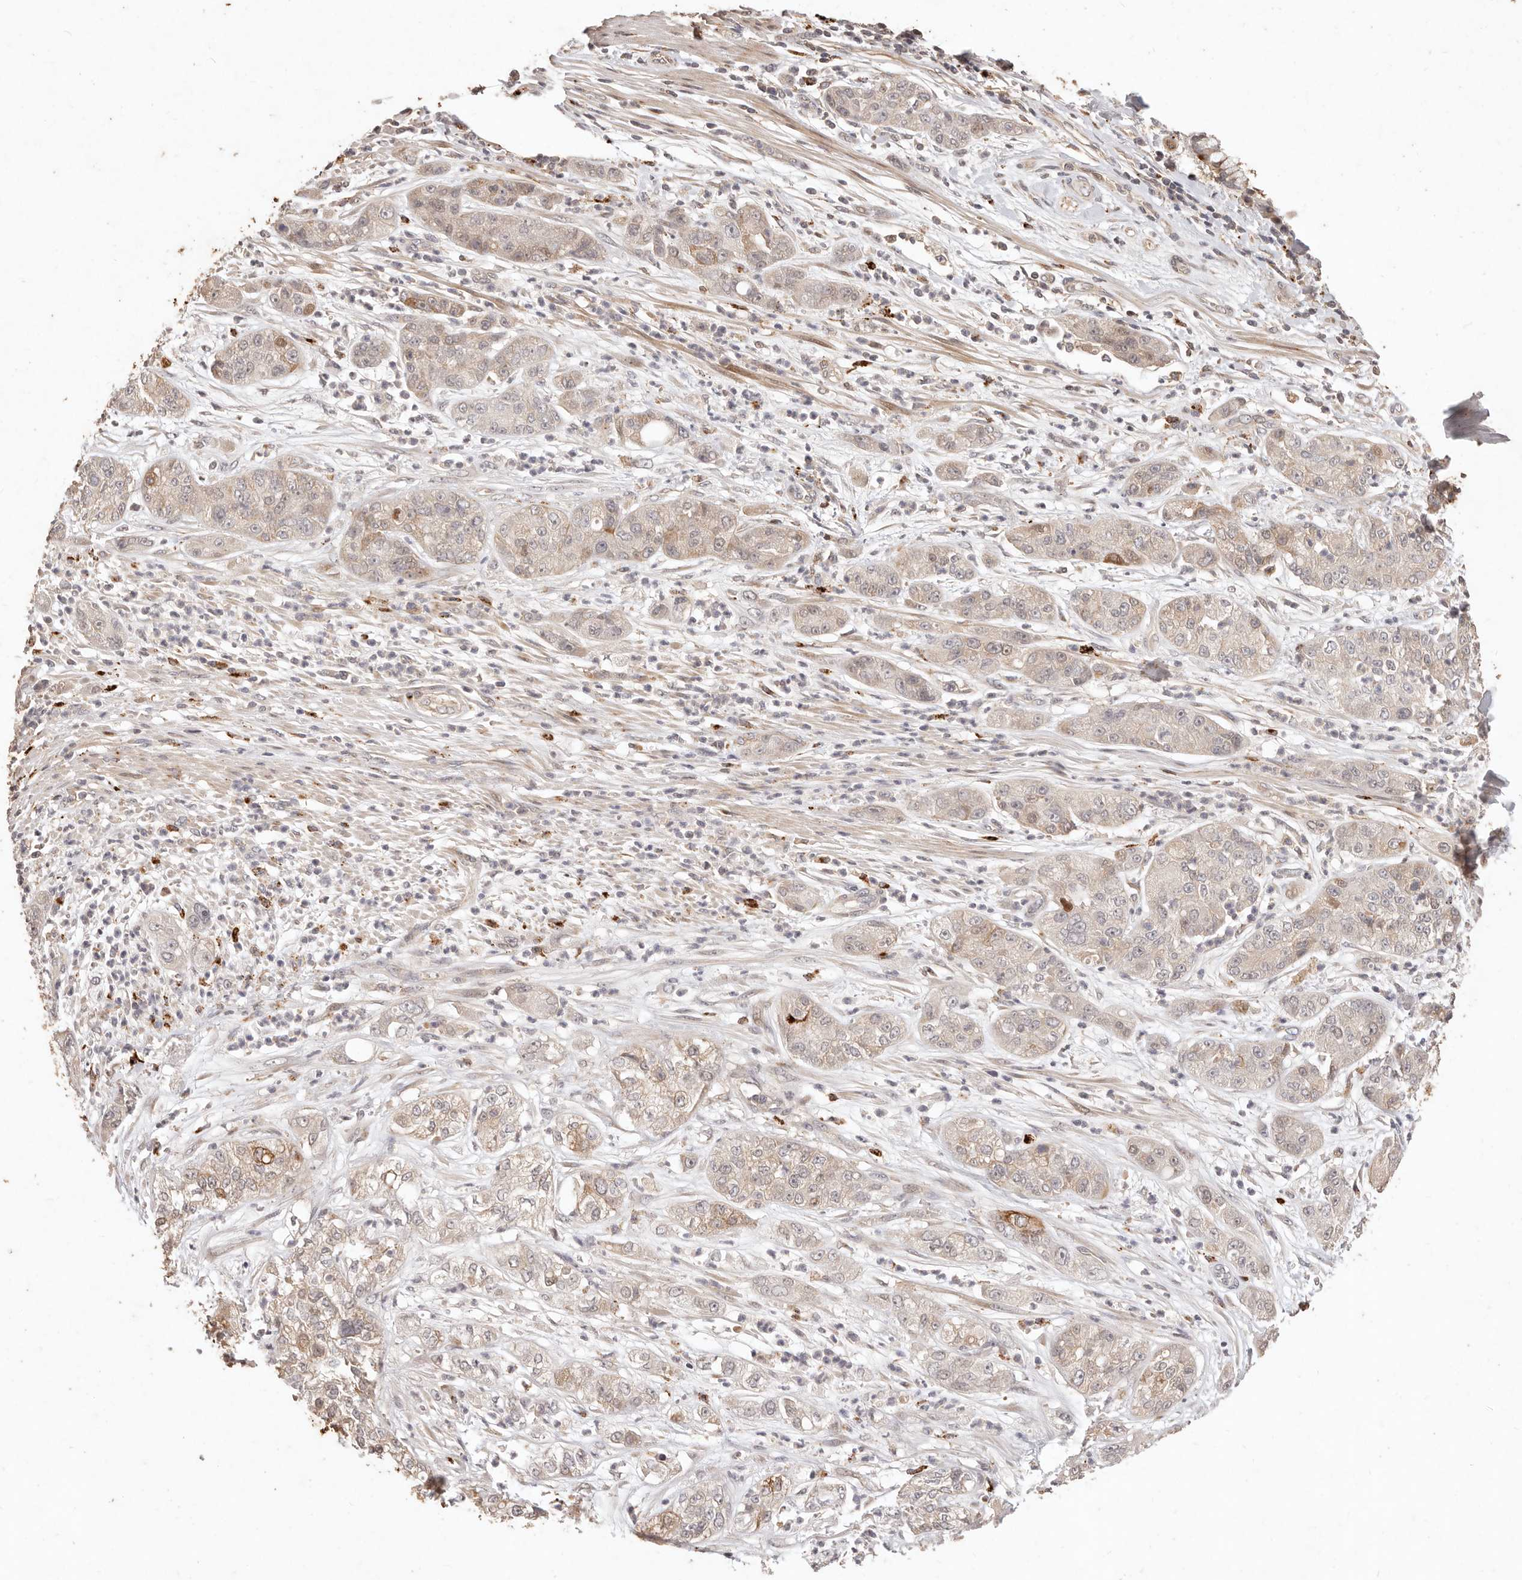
{"staining": {"intensity": "weak", "quantity": "25%-75%", "location": "cytoplasmic/membranous"}, "tissue": "pancreatic cancer", "cell_type": "Tumor cells", "image_type": "cancer", "snomed": [{"axis": "morphology", "description": "Adenocarcinoma, NOS"}, {"axis": "topography", "description": "Pancreas"}], "caption": "Weak cytoplasmic/membranous expression for a protein is identified in about 25%-75% of tumor cells of pancreatic cancer using IHC.", "gene": "KIF9", "patient": {"sex": "female", "age": 78}}